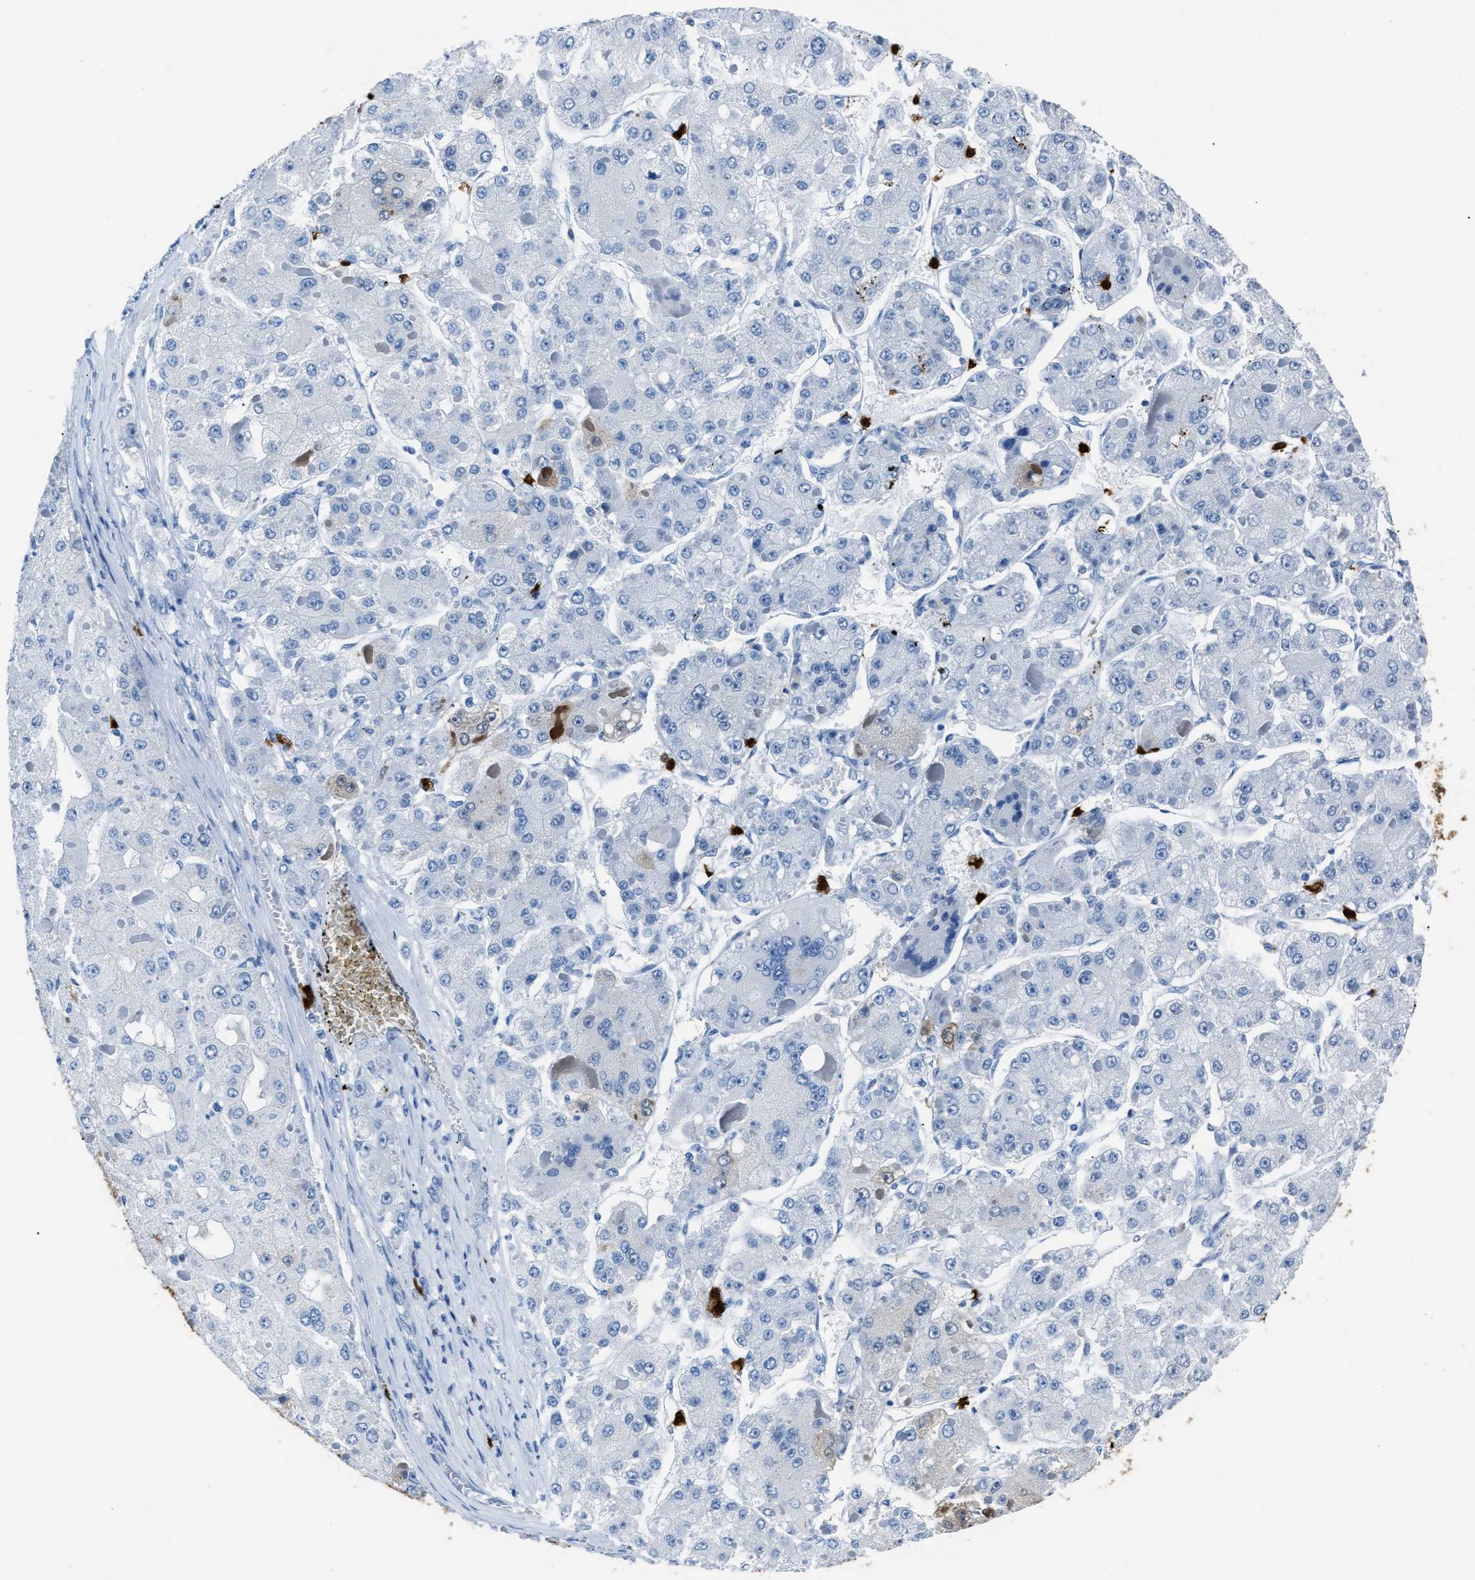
{"staining": {"intensity": "negative", "quantity": "none", "location": "none"}, "tissue": "liver cancer", "cell_type": "Tumor cells", "image_type": "cancer", "snomed": [{"axis": "morphology", "description": "Carcinoma, Hepatocellular, NOS"}, {"axis": "topography", "description": "Liver"}], "caption": "Human liver cancer (hepatocellular carcinoma) stained for a protein using immunohistochemistry displays no staining in tumor cells.", "gene": "S100P", "patient": {"sex": "female", "age": 73}}